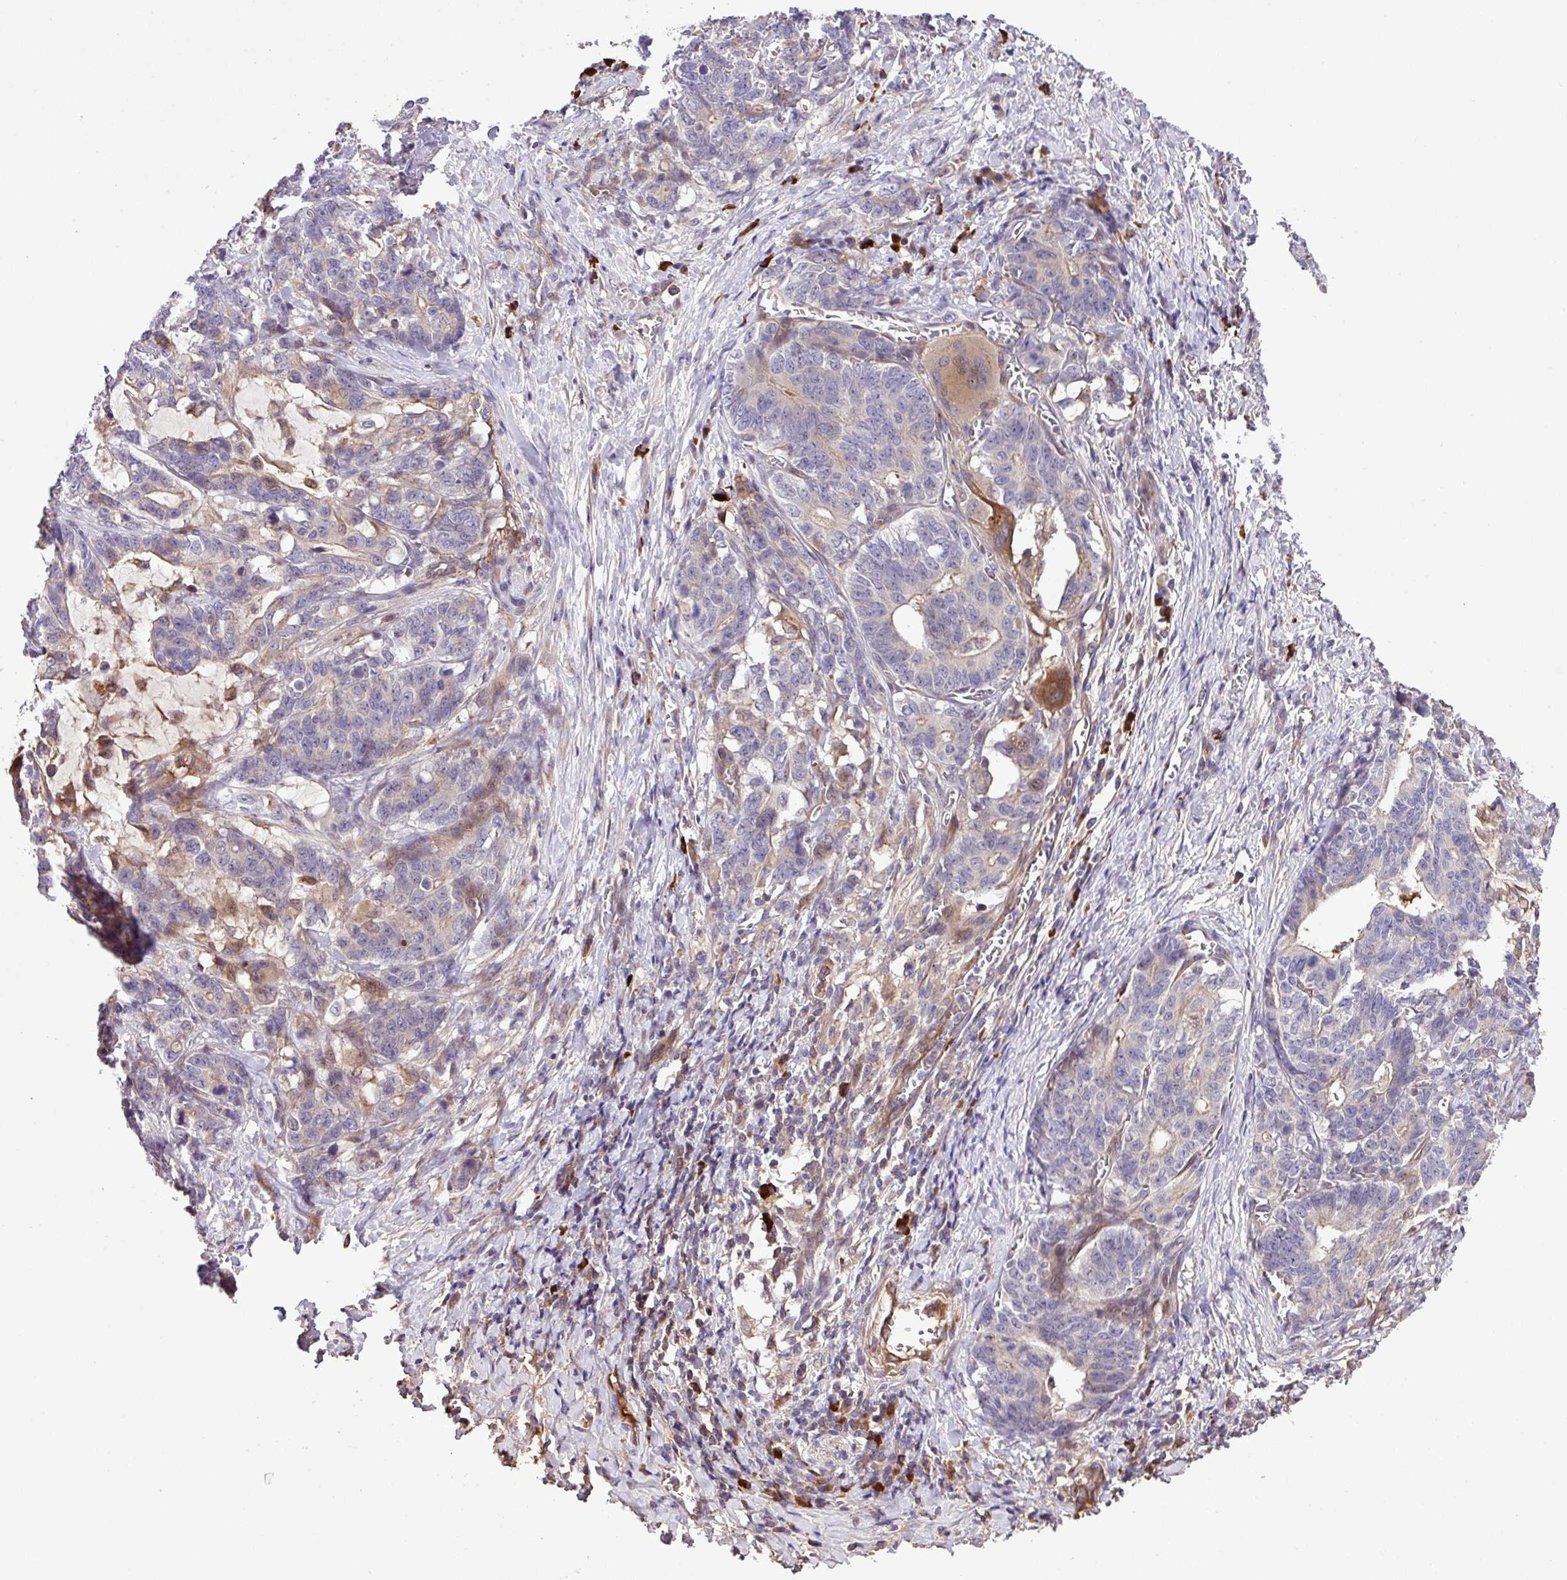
{"staining": {"intensity": "negative", "quantity": "none", "location": "none"}, "tissue": "stomach cancer", "cell_type": "Tumor cells", "image_type": "cancer", "snomed": [{"axis": "morphology", "description": "Normal tissue, NOS"}, {"axis": "morphology", "description": "Adenocarcinoma, NOS"}, {"axis": "topography", "description": "Stomach"}], "caption": "Protein analysis of stomach cancer exhibits no significant positivity in tumor cells.", "gene": "ZNF266", "patient": {"sex": "female", "age": 64}}